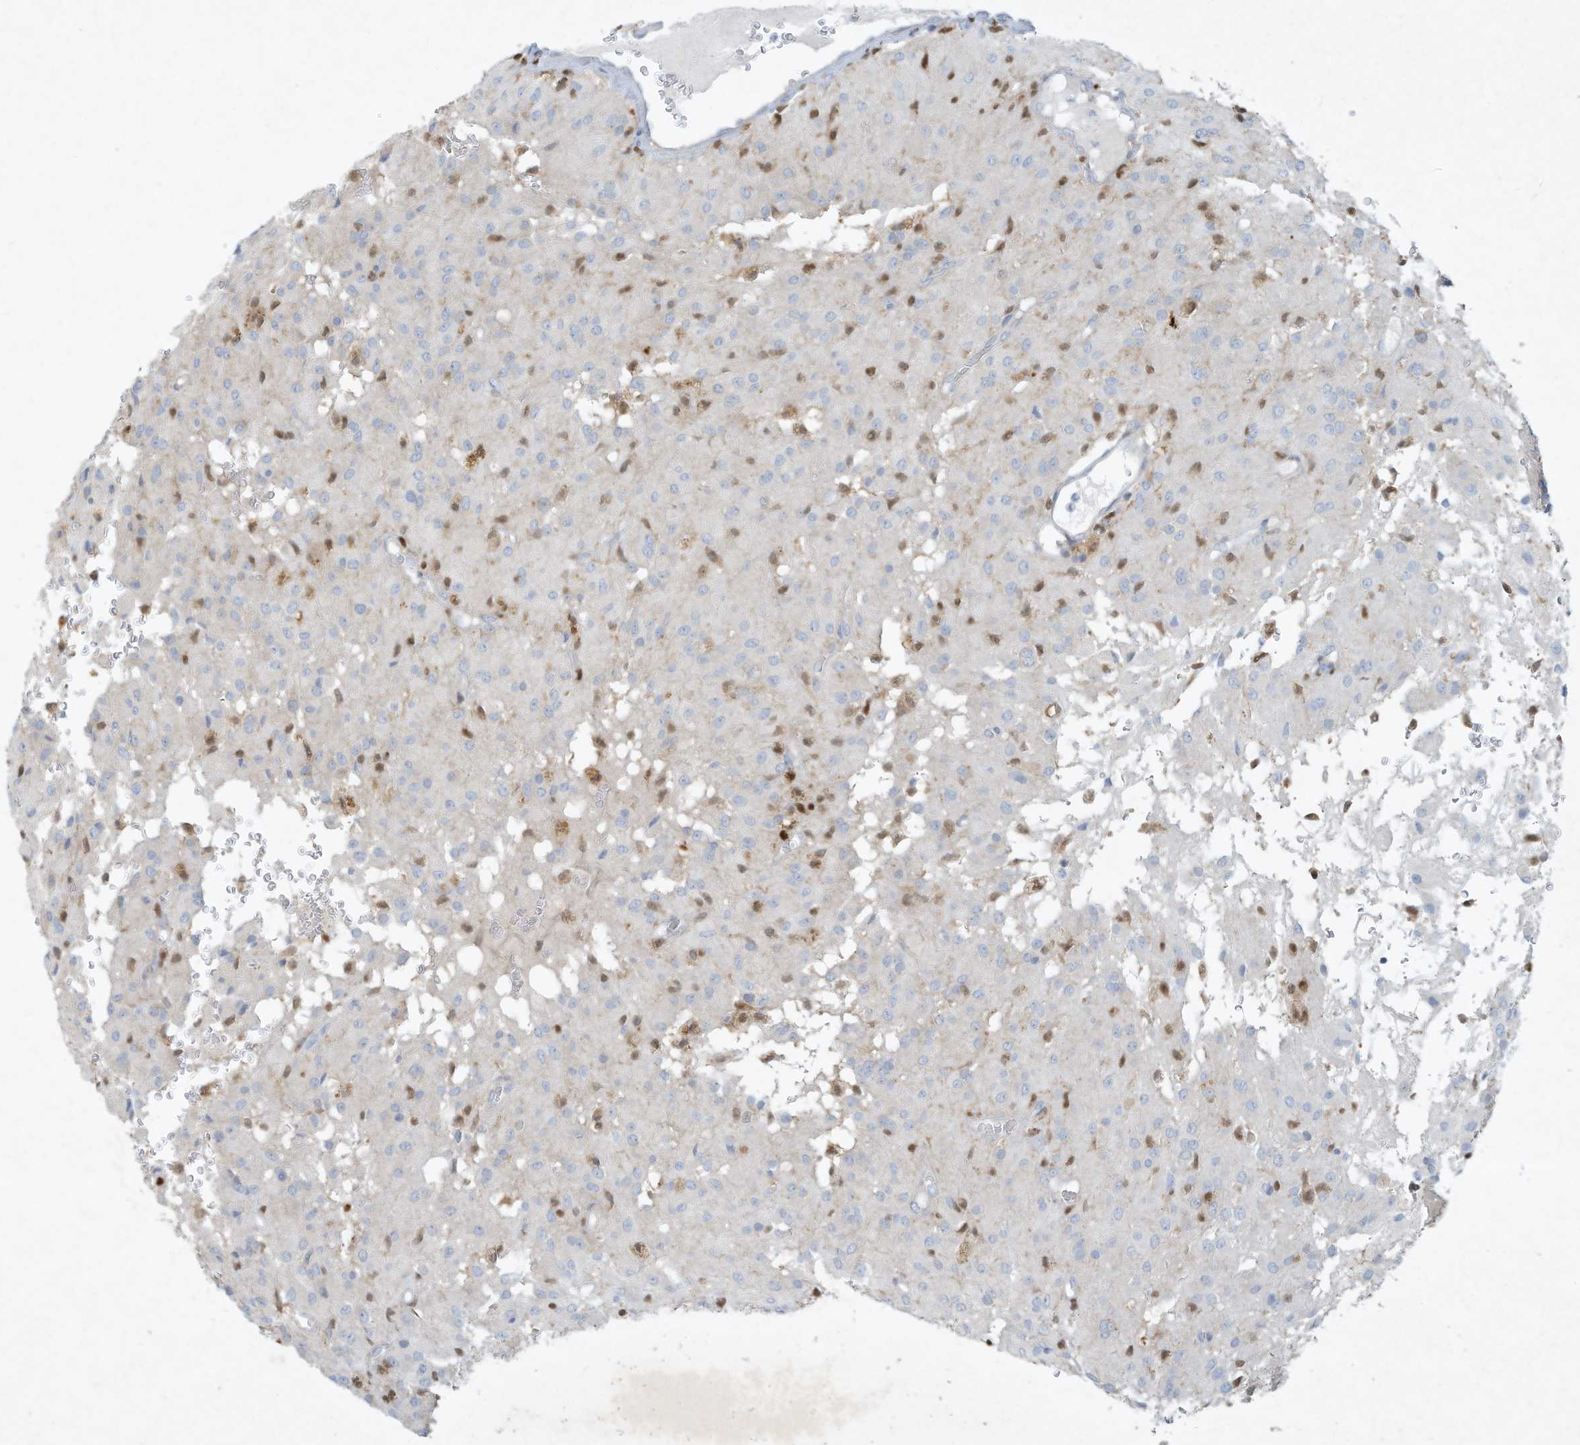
{"staining": {"intensity": "negative", "quantity": "none", "location": "none"}, "tissue": "glioma", "cell_type": "Tumor cells", "image_type": "cancer", "snomed": [{"axis": "morphology", "description": "Glioma, malignant, High grade"}, {"axis": "topography", "description": "Brain"}], "caption": "Immunohistochemistry (IHC) image of human malignant high-grade glioma stained for a protein (brown), which reveals no positivity in tumor cells.", "gene": "TUBE1", "patient": {"sex": "female", "age": 59}}